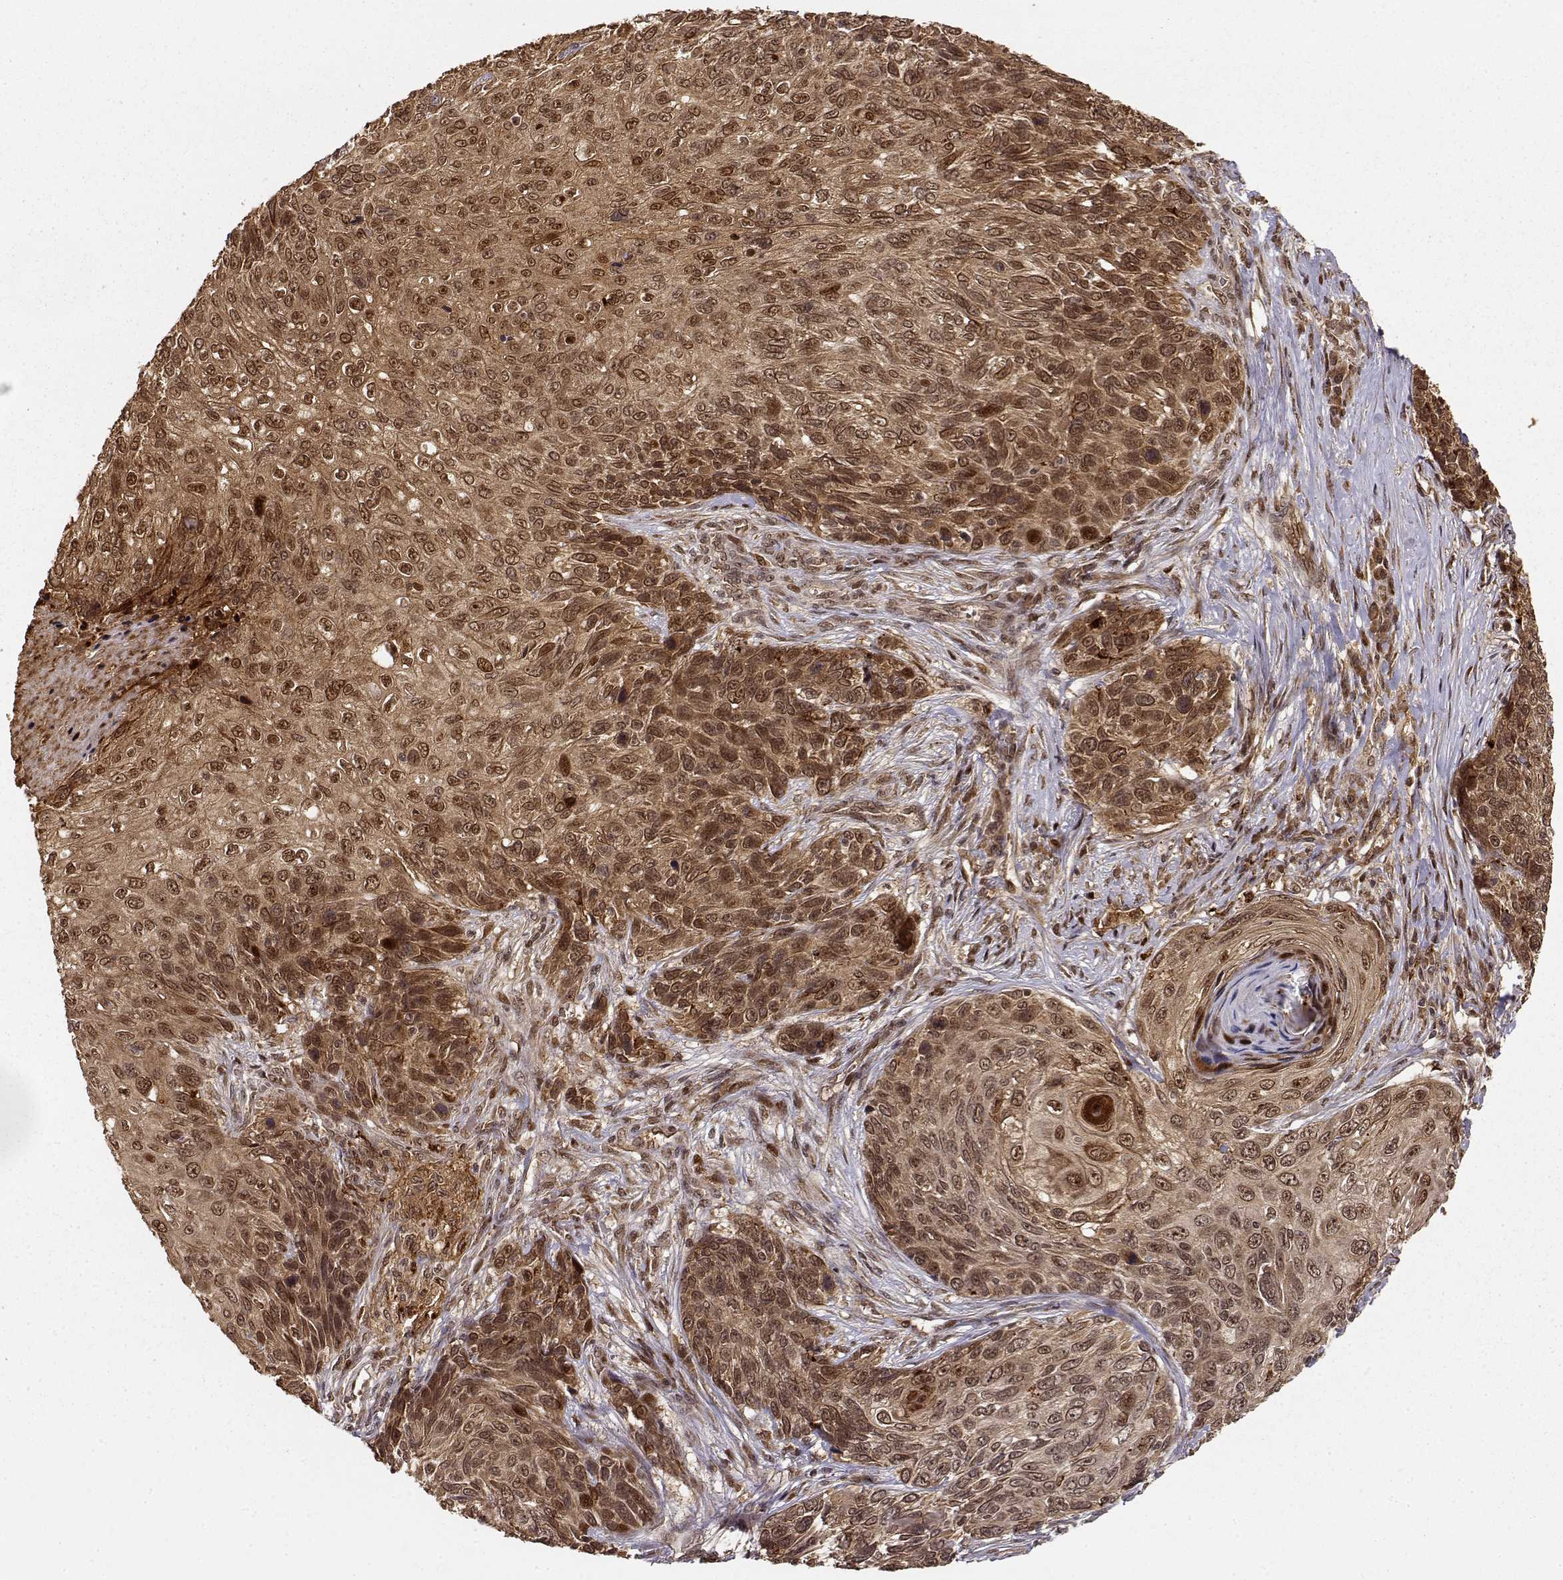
{"staining": {"intensity": "strong", "quantity": ">75%", "location": "cytoplasmic/membranous,nuclear"}, "tissue": "skin cancer", "cell_type": "Tumor cells", "image_type": "cancer", "snomed": [{"axis": "morphology", "description": "Squamous cell carcinoma, NOS"}, {"axis": "topography", "description": "Skin"}], "caption": "IHC histopathology image of neoplastic tissue: skin cancer stained using immunohistochemistry shows high levels of strong protein expression localized specifically in the cytoplasmic/membranous and nuclear of tumor cells, appearing as a cytoplasmic/membranous and nuclear brown color.", "gene": "MAEA", "patient": {"sex": "male", "age": 92}}